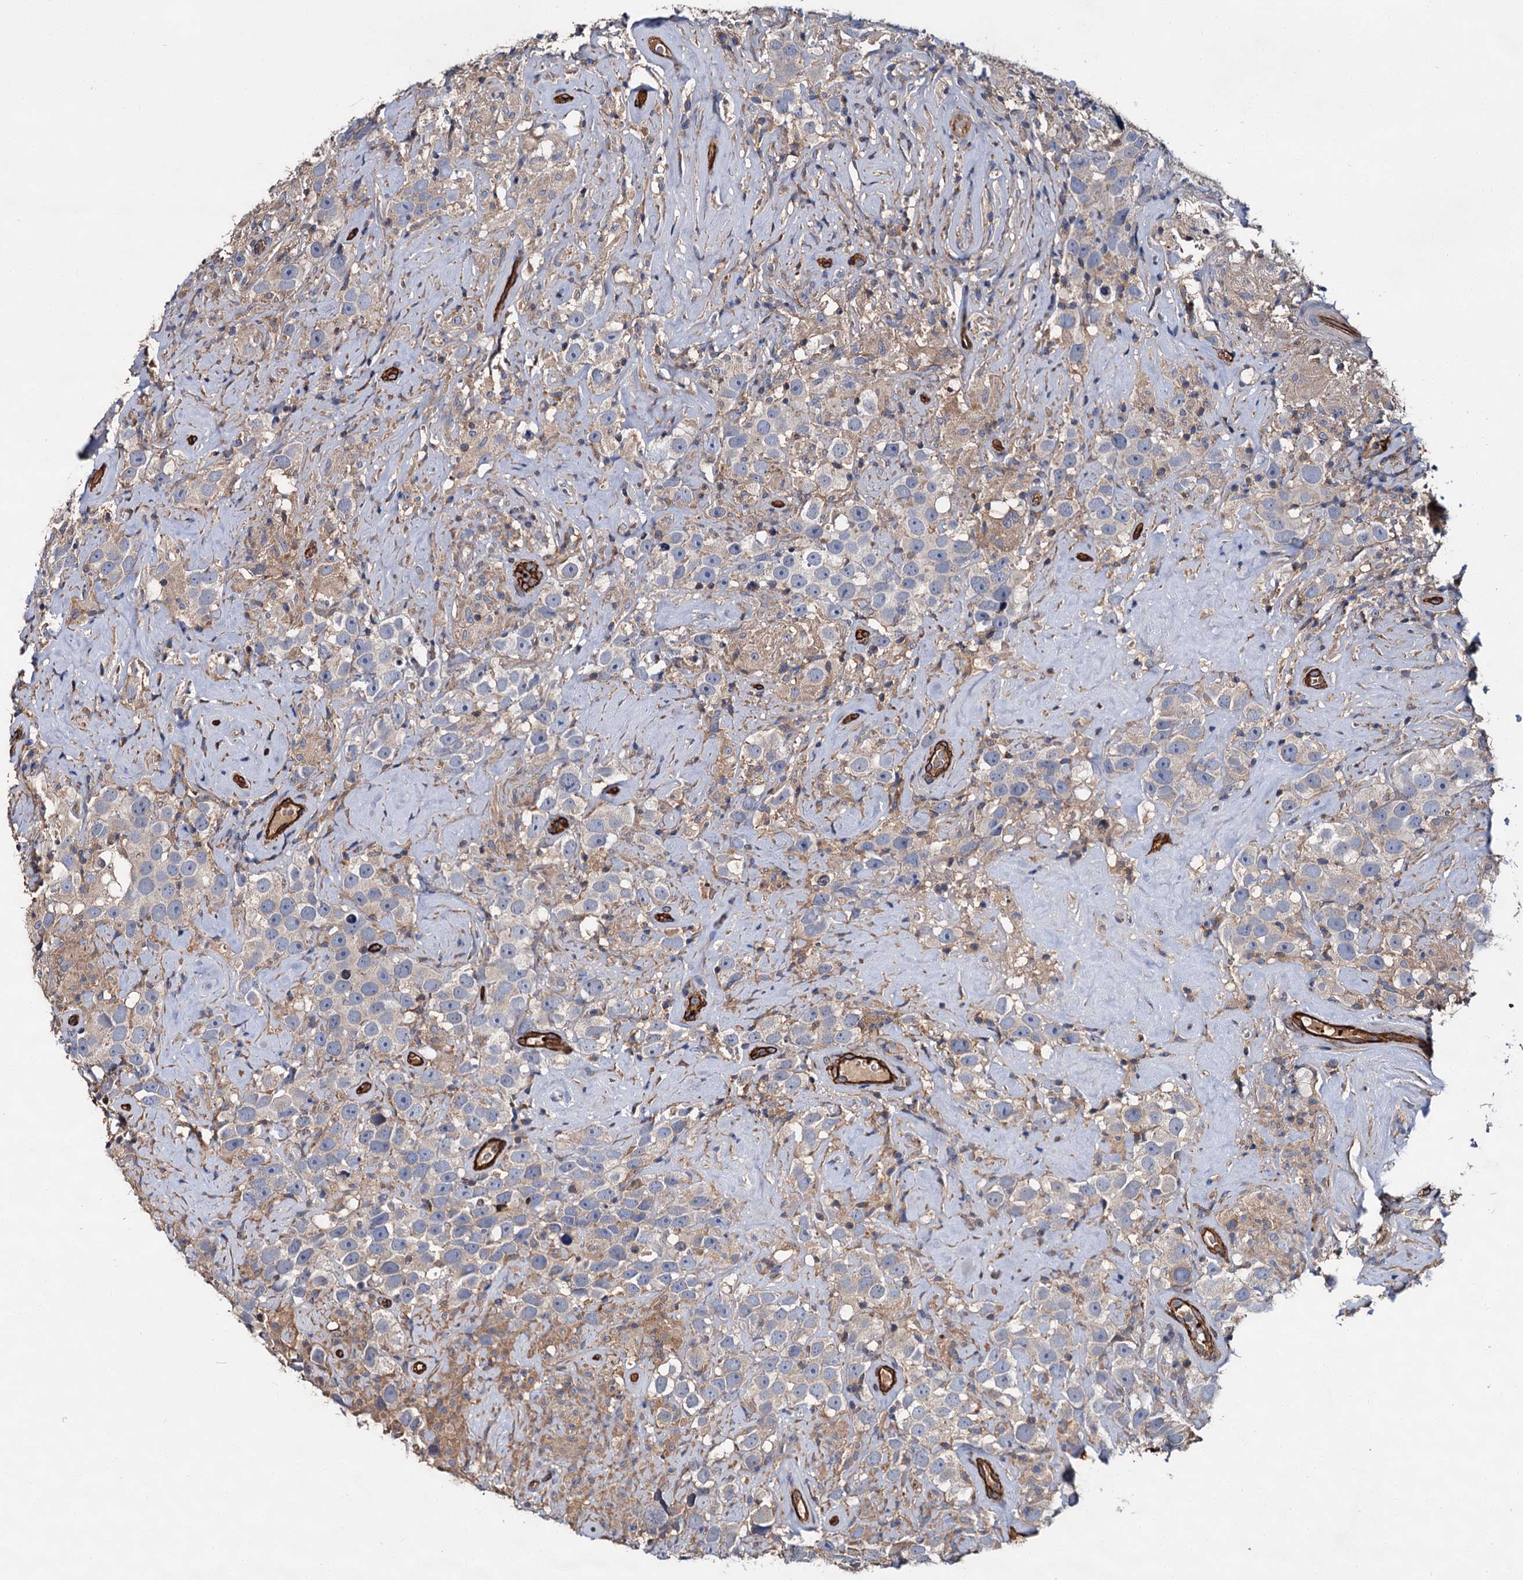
{"staining": {"intensity": "negative", "quantity": "none", "location": "none"}, "tissue": "testis cancer", "cell_type": "Tumor cells", "image_type": "cancer", "snomed": [{"axis": "morphology", "description": "Seminoma, NOS"}, {"axis": "topography", "description": "Testis"}], "caption": "This is an IHC histopathology image of testis cancer. There is no positivity in tumor cells.", "gene": "CACNA1C", "patient": {"sex": "male", "age": 49}}